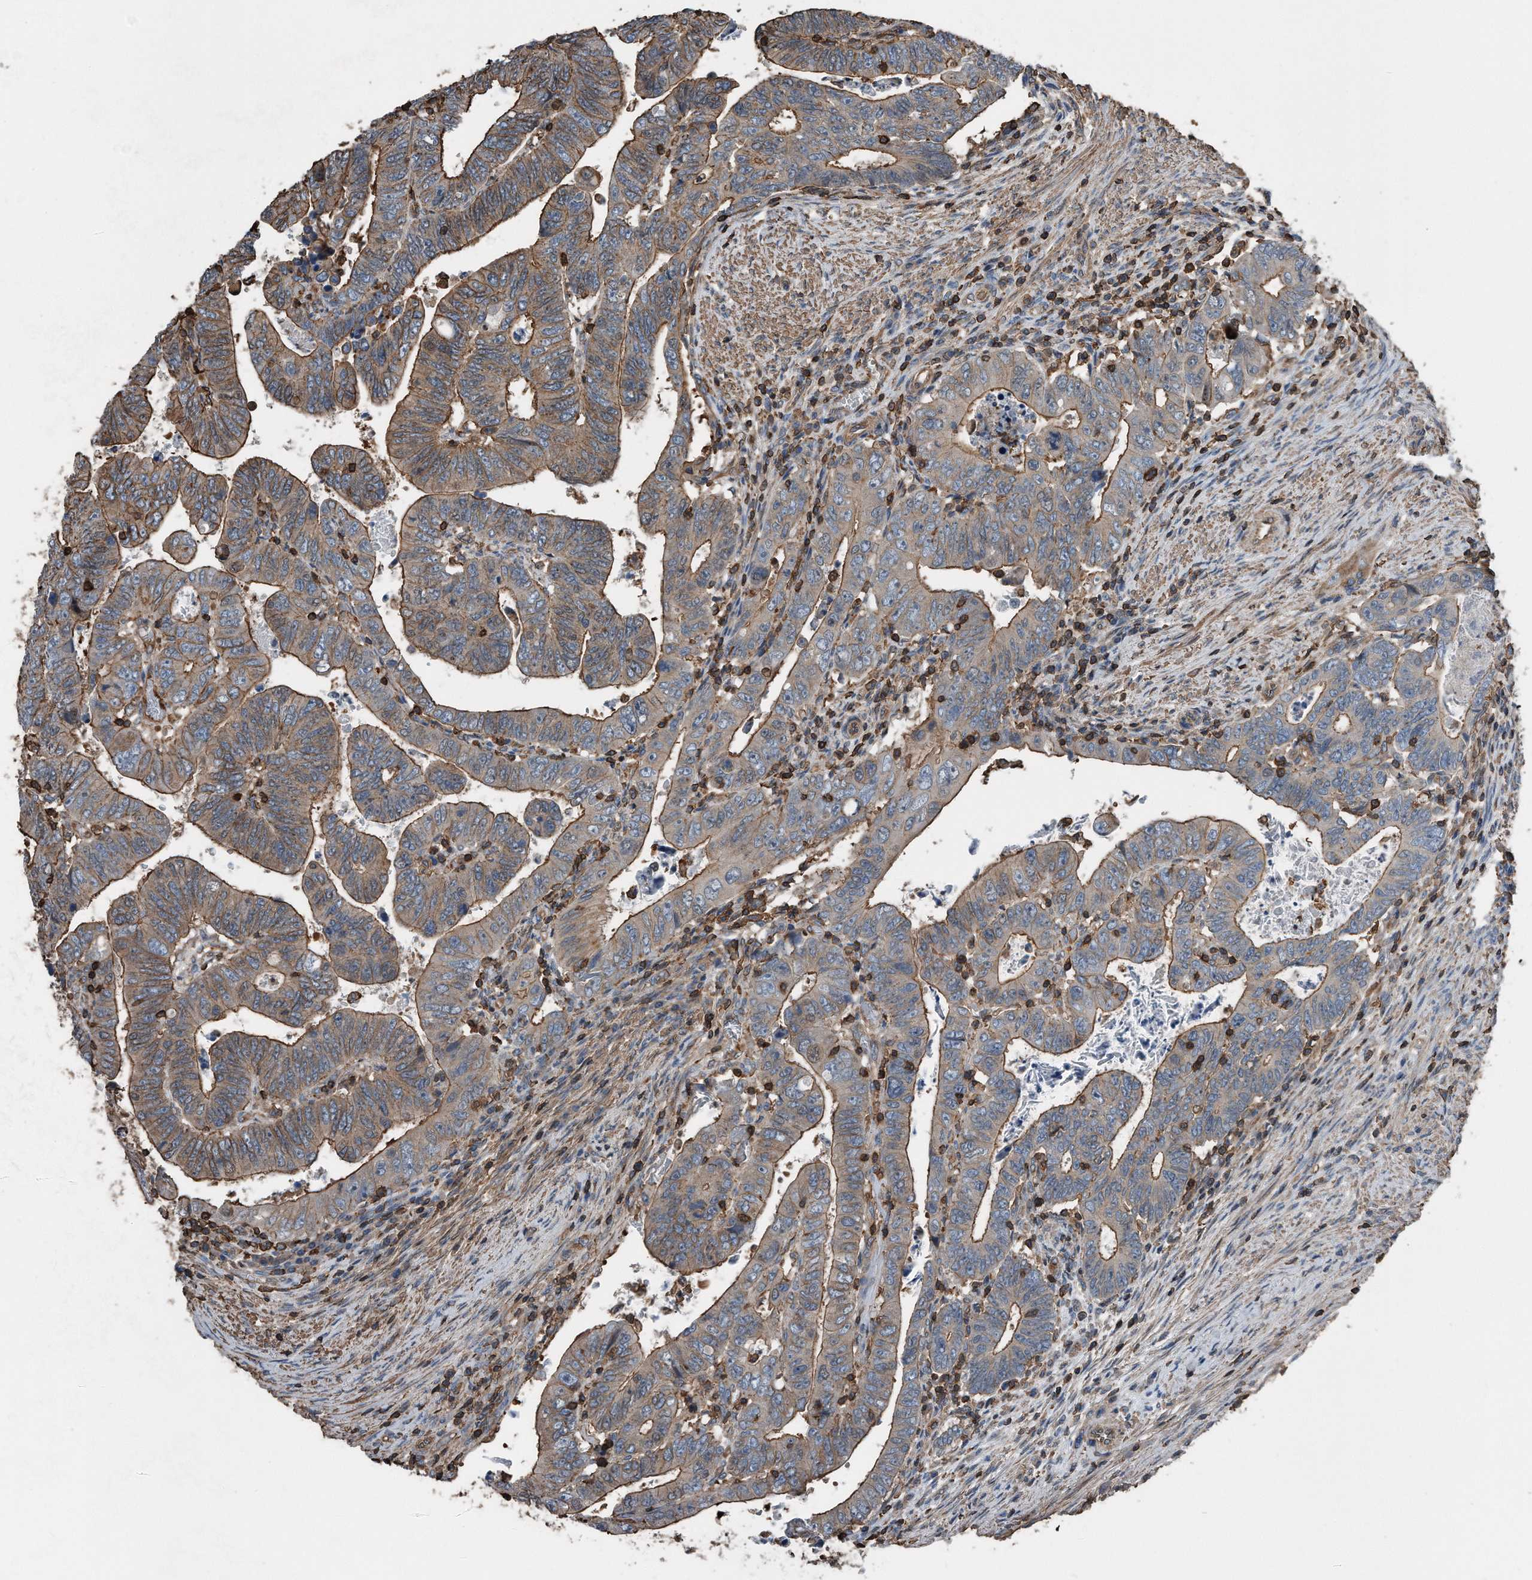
{"staining": {"intensity": "moderate", "quantity": ">75%", "location": "cytoplasmic/membranous"}, "tissue": "colorectal cancer", "cell_type": "Tumor cells", "image_type": "cancer", "snomed": [{"axis": "morphology", "description": "Normal tissue, NOS"}, {"axis": "morphology", "description": "Adenocarcinoma, NOS"}, {"axis": "topography", "description": "Rectum"}], "caption": "Colorectal cancer (adenocarcinoma) stained with a protein marker reveals moderate staining in tumor cells.", "gene": "RSPO3", "patient": {"sex": "female", "age": 65}}